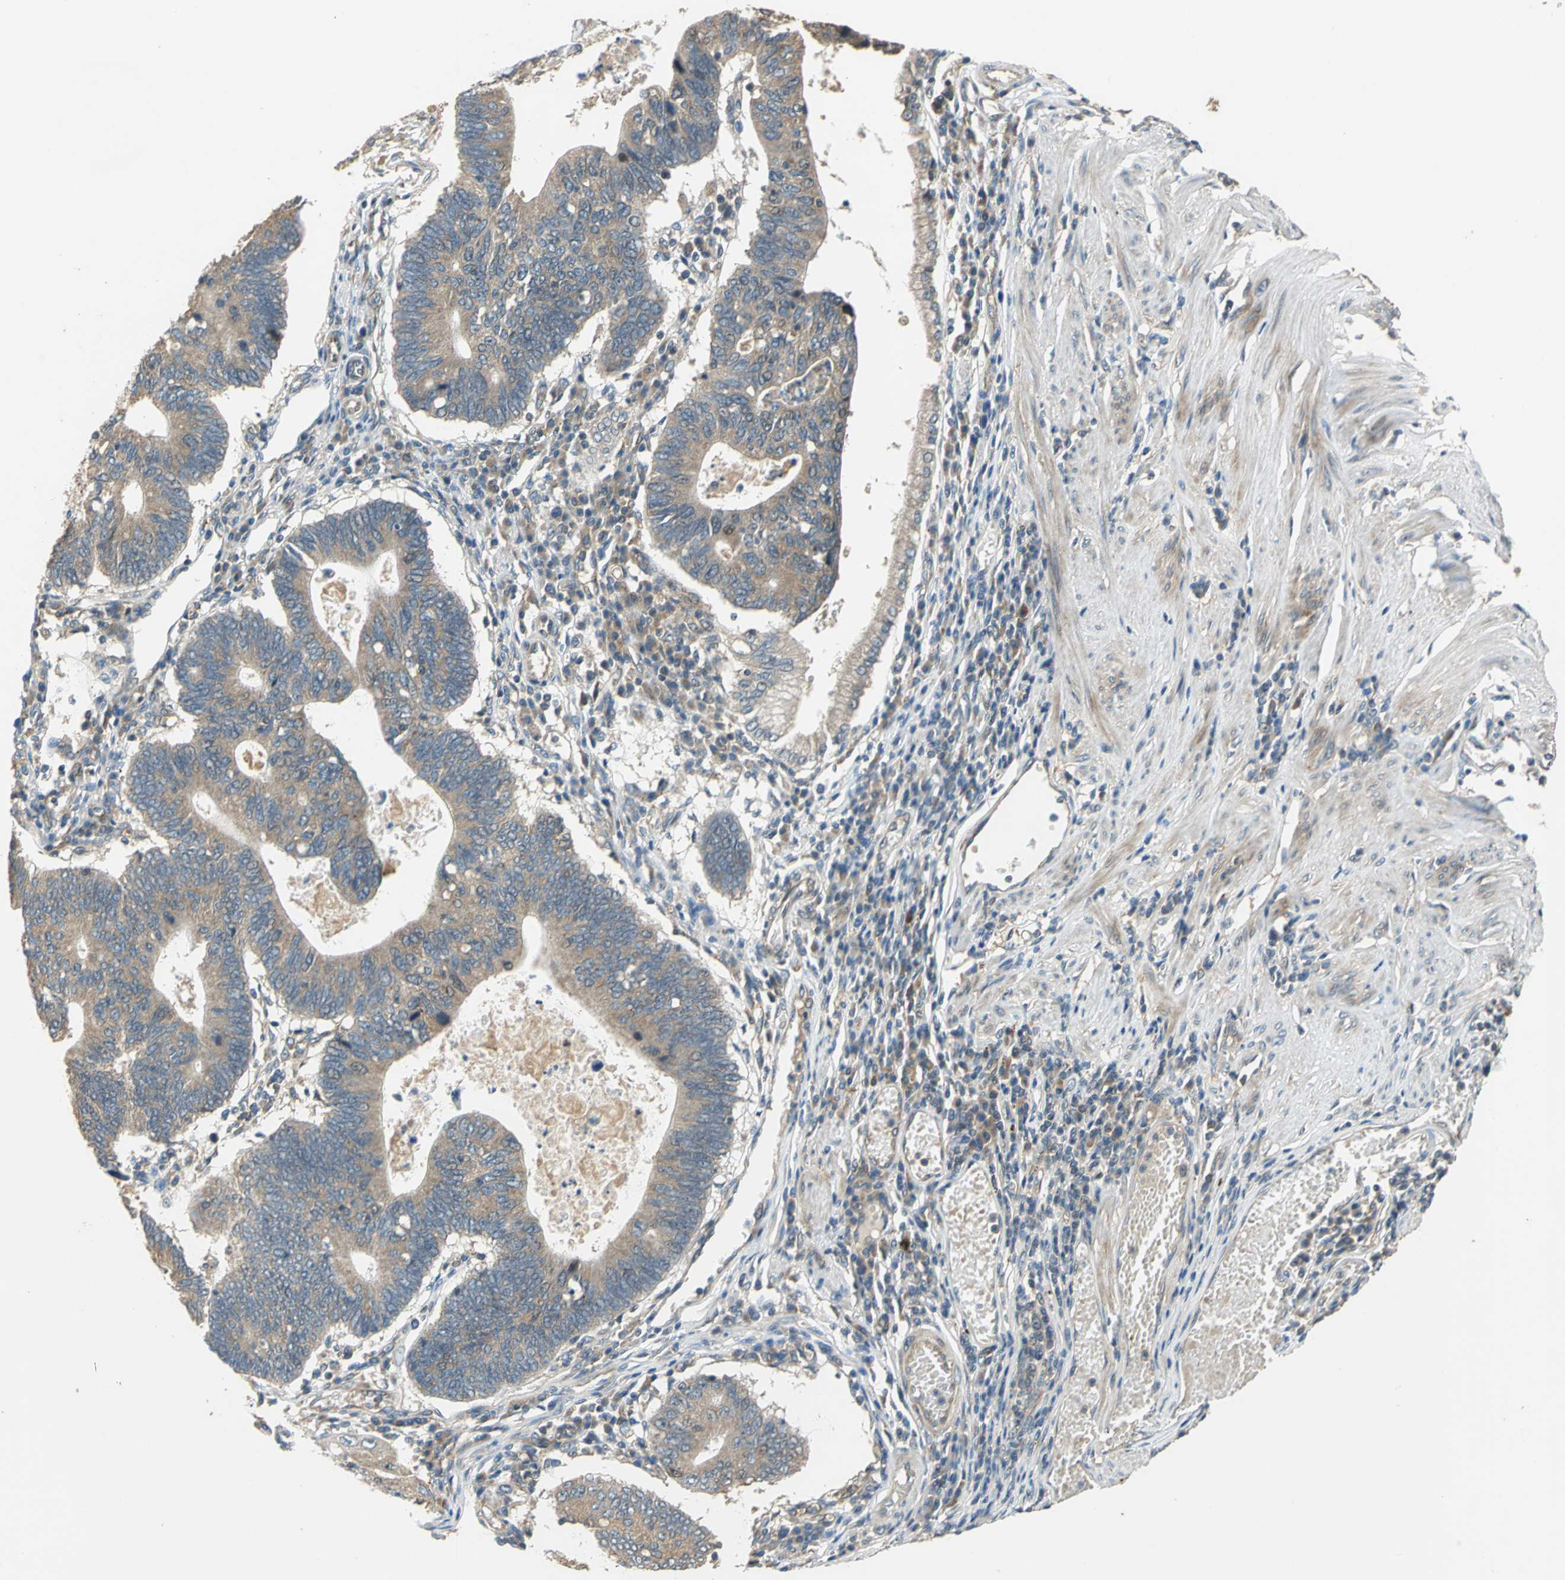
{"staining": {"intensity": "moderate", "quantity": ">75%", "location": "cytoplasmic/membranous"}, "tissue": "stomach cancer", "cell_type": "Tumor cells", "image_type": "cancer", "snomed": [{"axis": "morphology", "description": "Adenocarcinoma, NOS"}, {"axis": "topography", "description": "Stomach"}], "caption": "The photomicrograph shows a brown stain indicating the presence of a protein in the cytoplasmic/membranous of tumor cells in stomach cancer. (Brightfield microscopy of DAB IHC at high magnification).", "gene": "EMCN", "patient": {"sex": "male", "age": 59}}